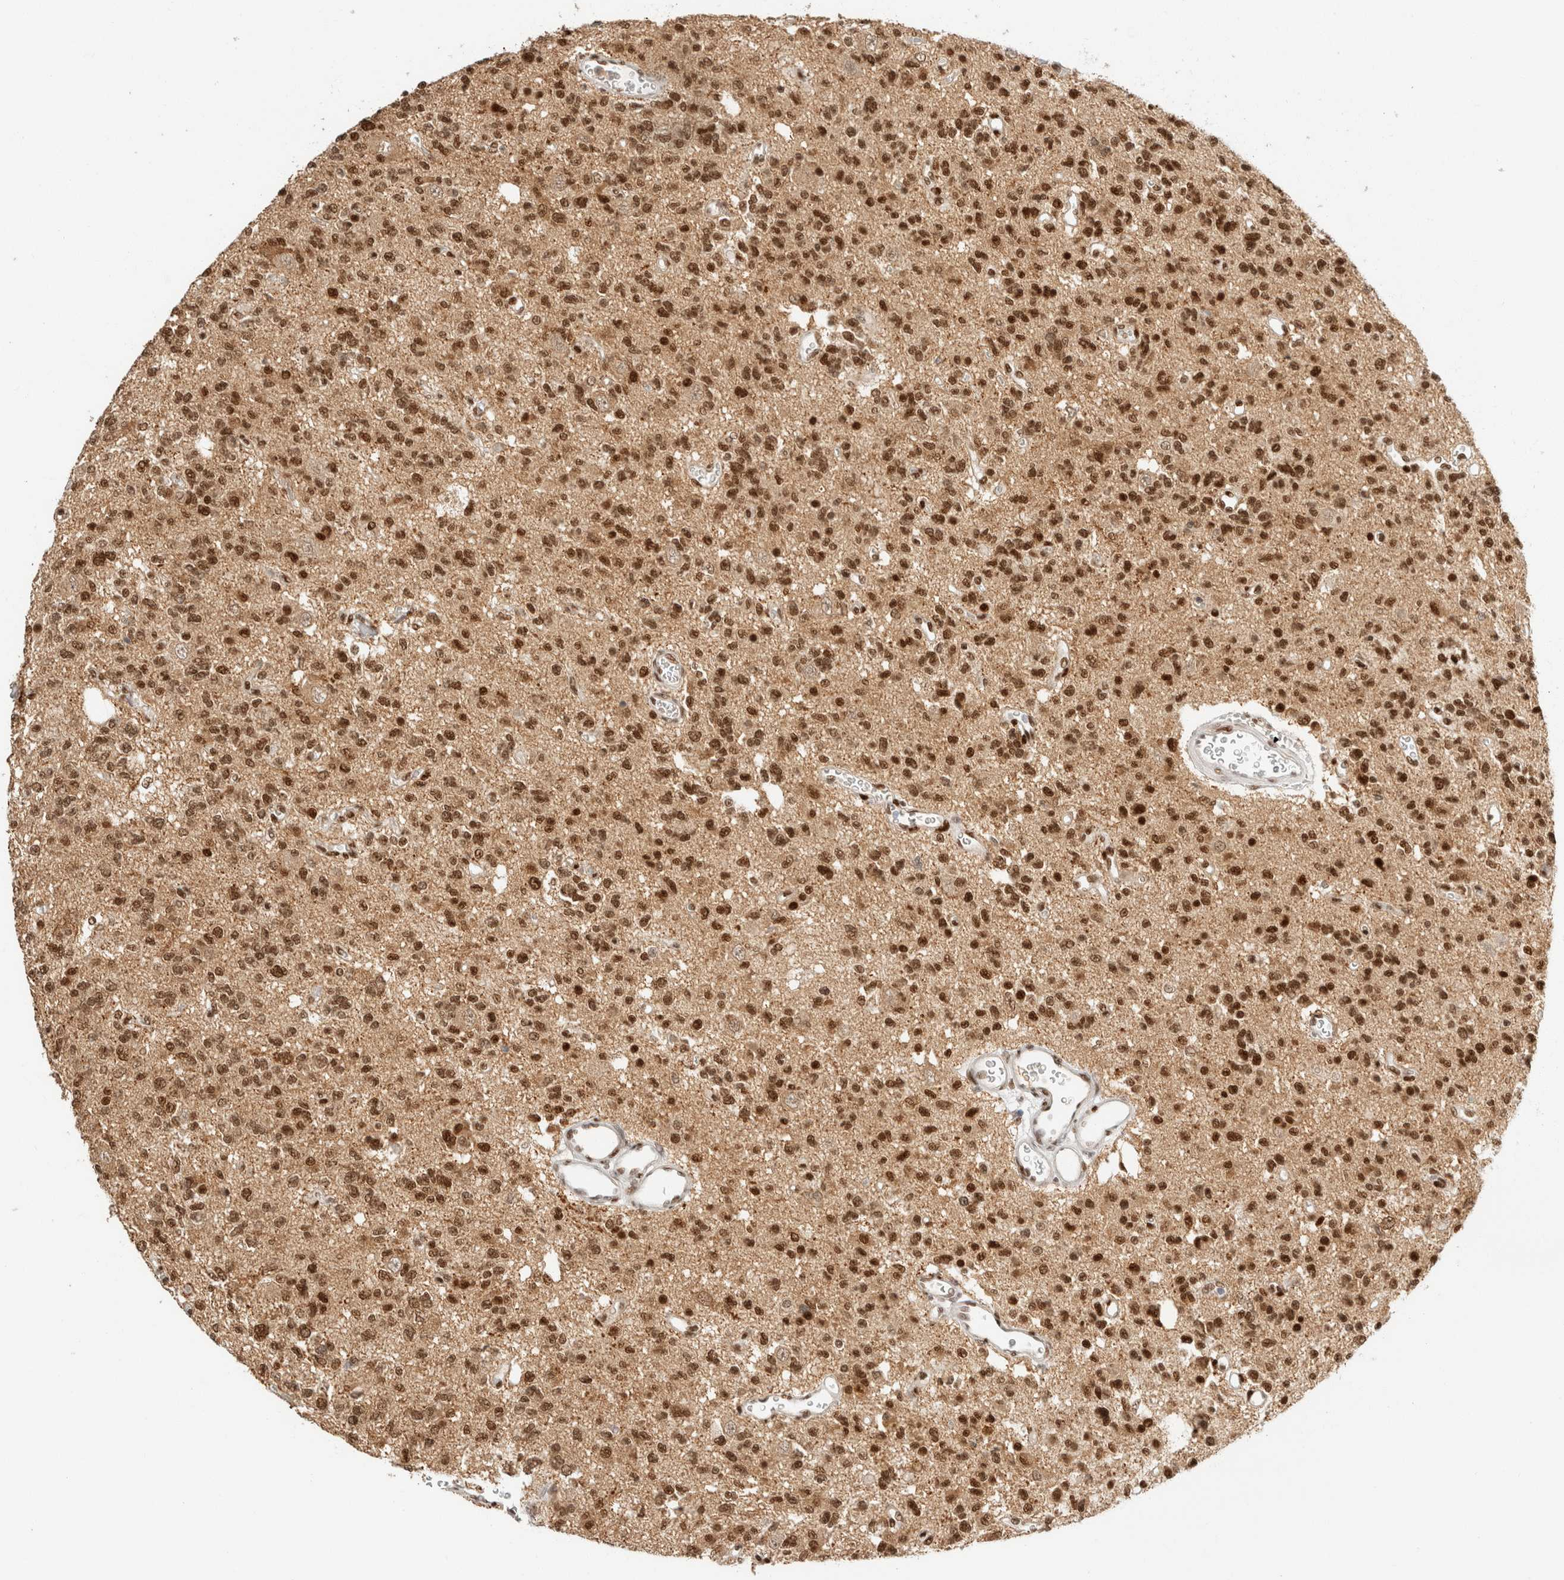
{"staining": {"intensity": "strong", "quantity": ">75%", "location": "nuclear"}, "tissue": "glioma", "cell_type": "Tumor cells", "image_type": "cancer", "snomed": [{"axis": "morphology", "description": "Glioma, malignant, Low grade"}, {"axis": "topography", "description": "Brain"}], "caption": "The image displays staining of glioma, revealing strong nuclear protein positivity (brown color) within tumor cells.", "gene": "ZNF768", "patient": {"sex": "male", "age": 38}}